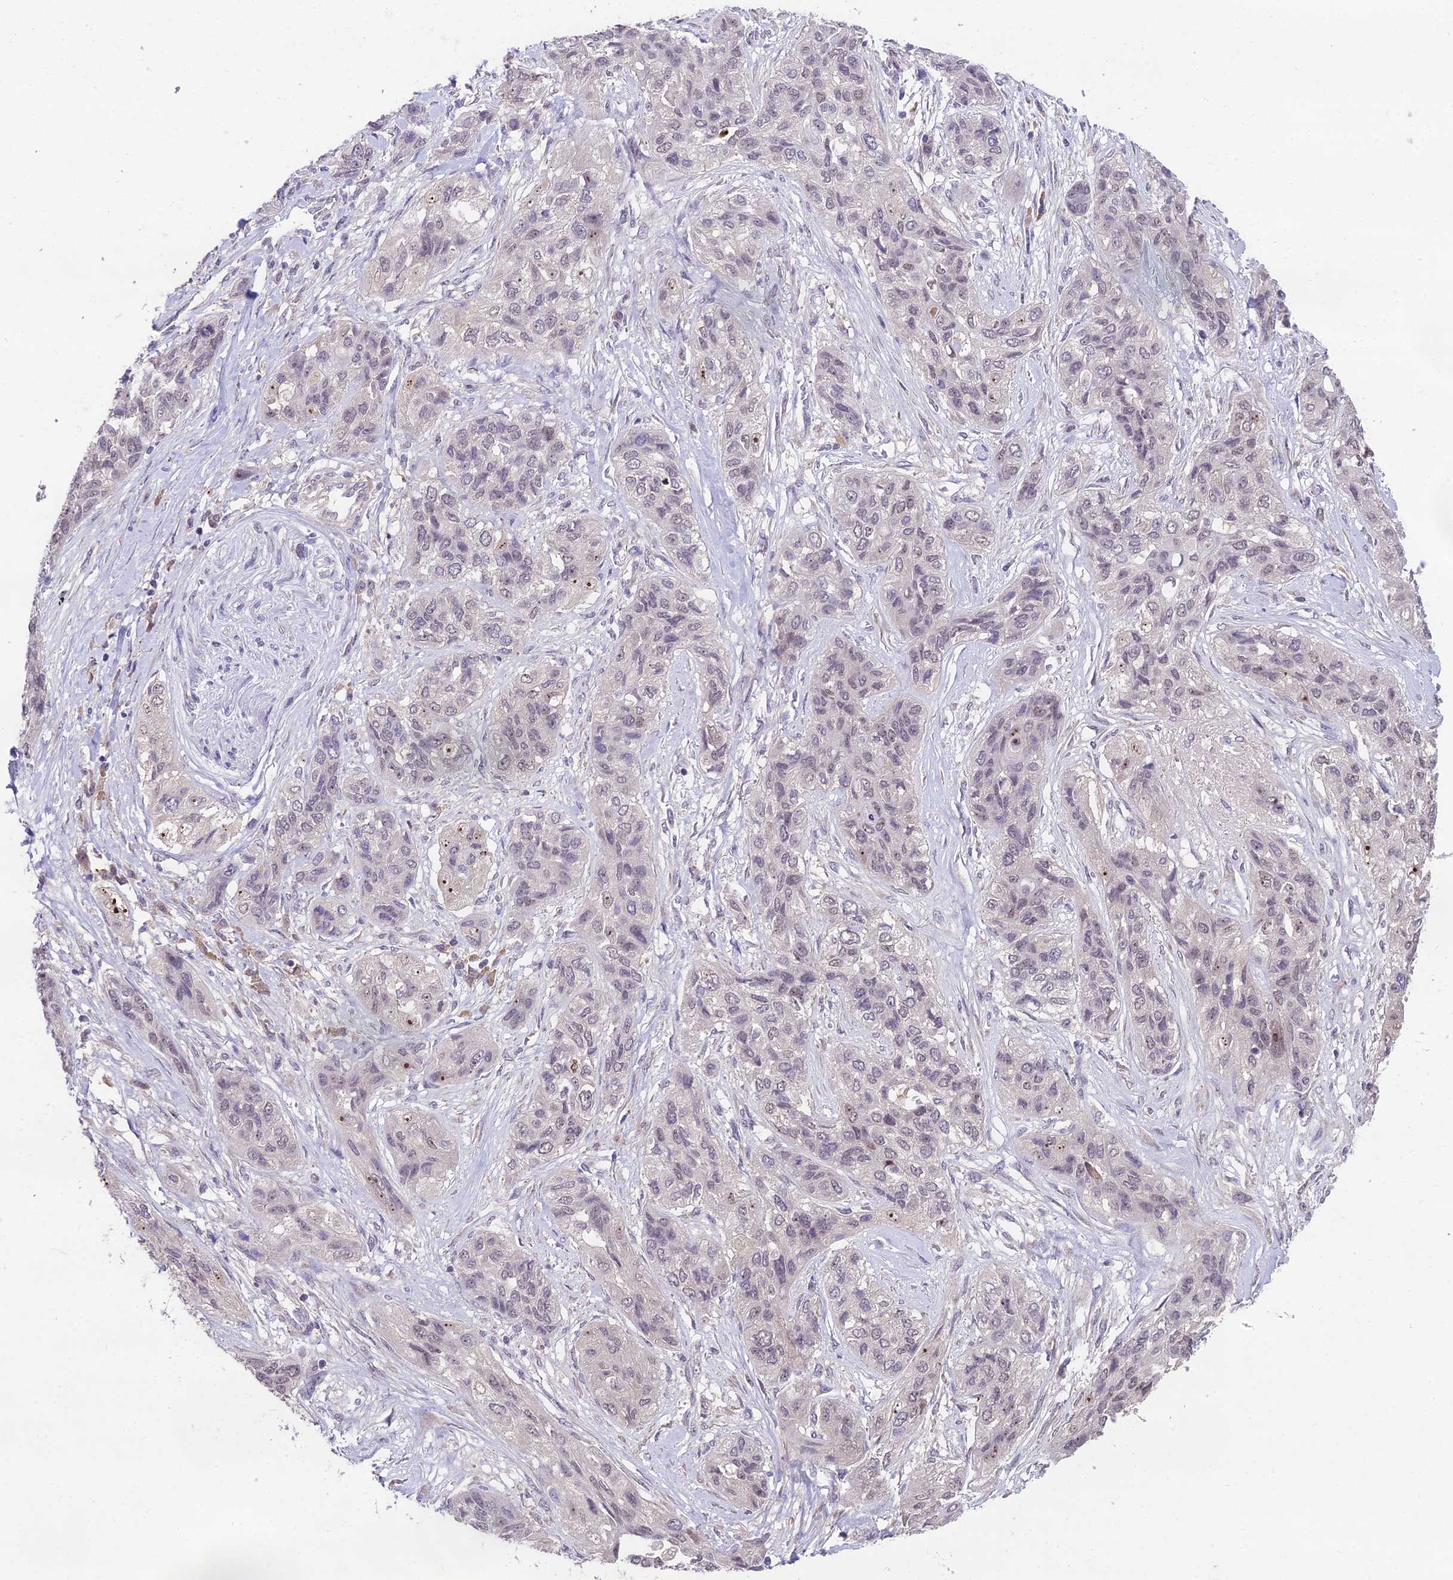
{"staining": {"intensity": "weak", "quantity": "<25%", "location": "nuclear"}, "tissue": "lung cancer", "cell_type": "Tumor cells", "image_type": "cancer", "snomed": [{"axis": "morphology", "description": "Squamous cell carcinoma, NOS"}, {"axis": "topography", "description": "Lung"}], "caption": "A high-resolution photomicrograph shows IHC staining of lung cancer (squamous cell carcinoma), which exhibits no significant positivity in tumor cells.", "gene": "ZNF333", "patient": {"sex": "female", "age": 70}}